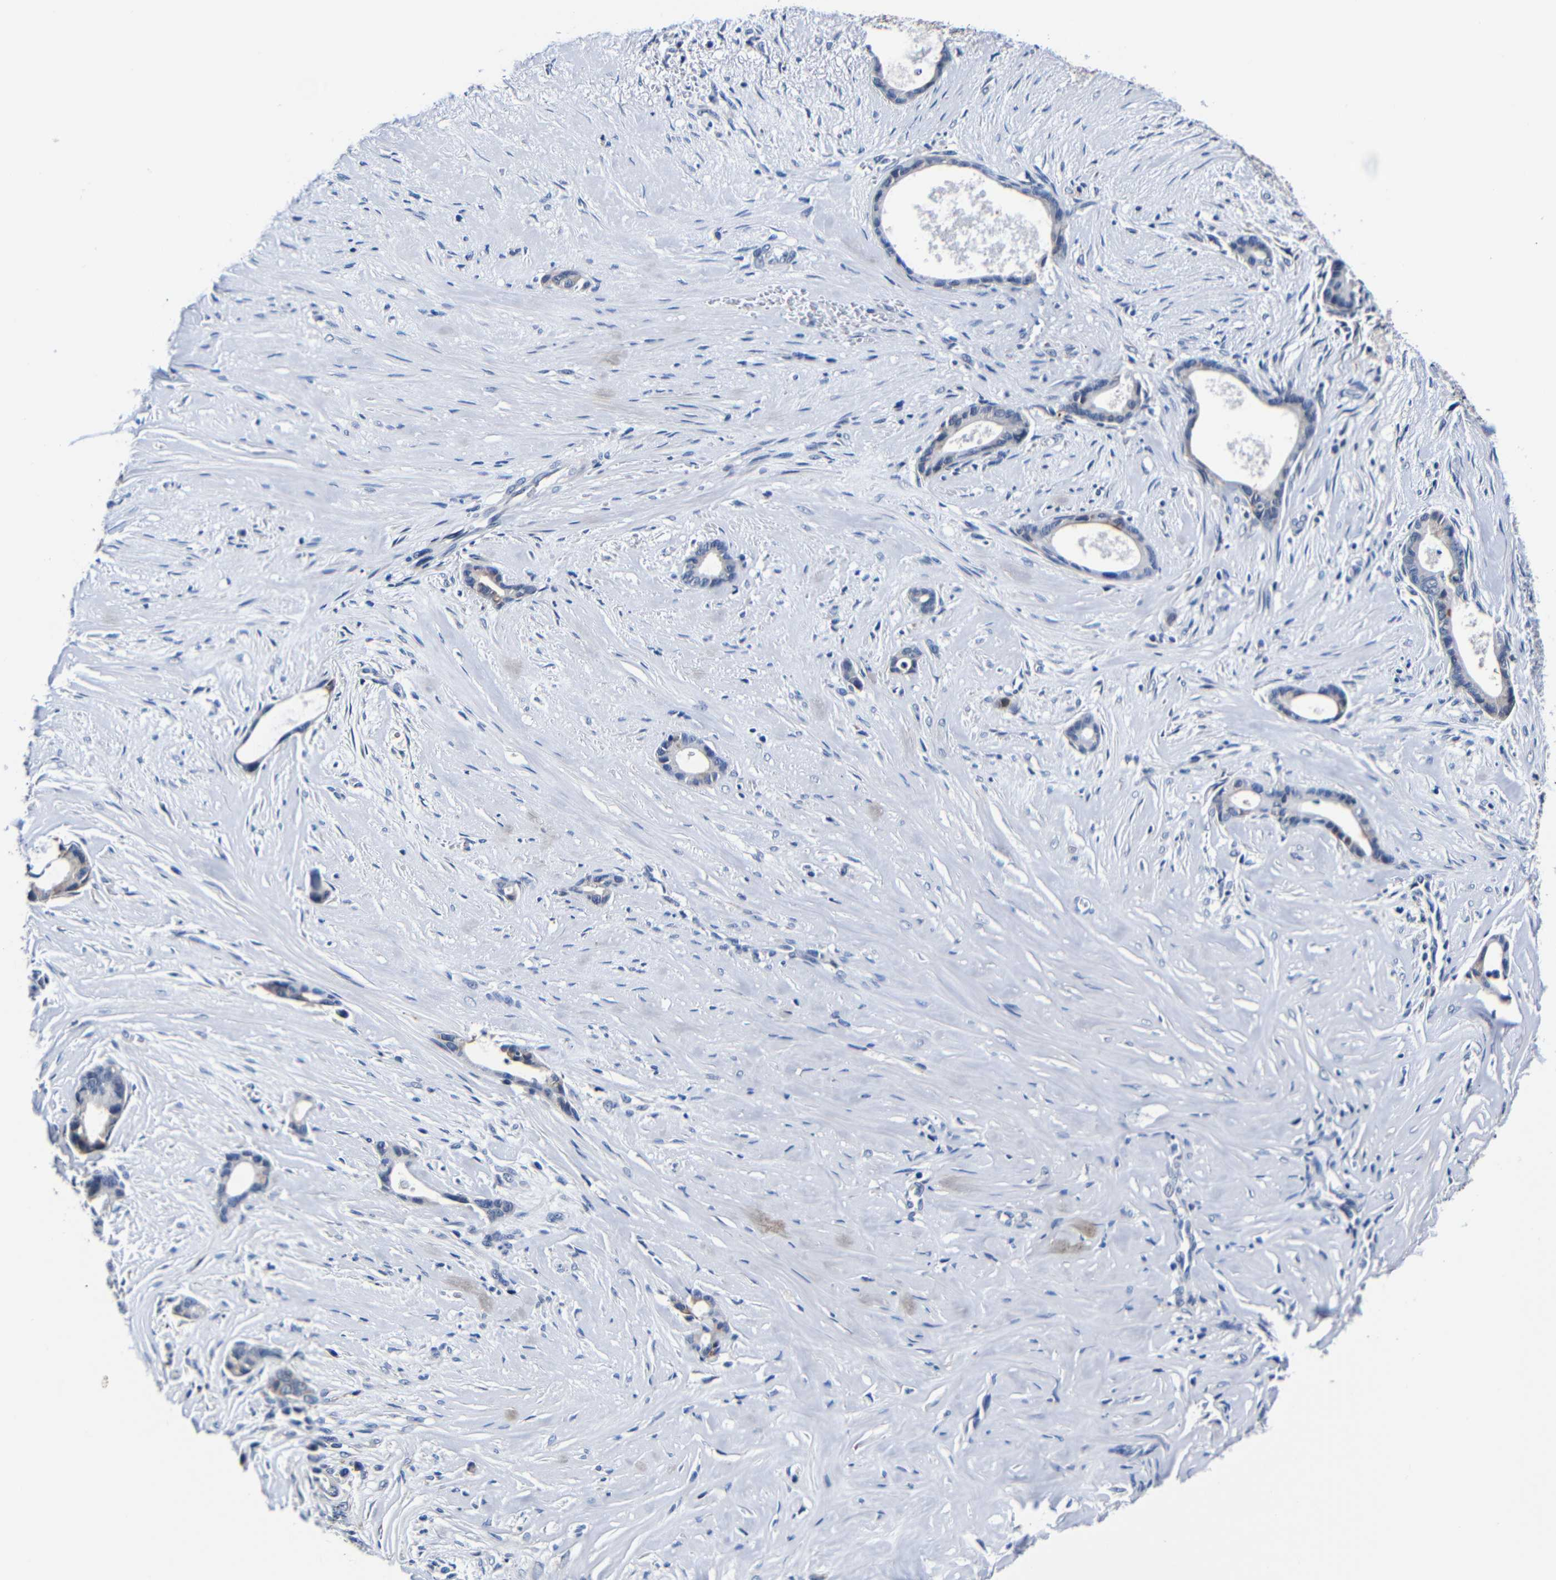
{"staining": {"intensity": "negative", "quantity": "none", "location": "none"}, "tissue": "liver cancer", "cell_type": "Tumor cells", "image_type": "cancer", "snomed": [{"axis": "morphology", "description": "Cholangiocarcinoma"}, {"axis": "topography", "description": "Liver"}], "caption": "Micrograph shows no protein staining in tumor cells of liver cancer tissue.", "gene": "DEPP1", "patient": {"sex": "female", "age": 55}}